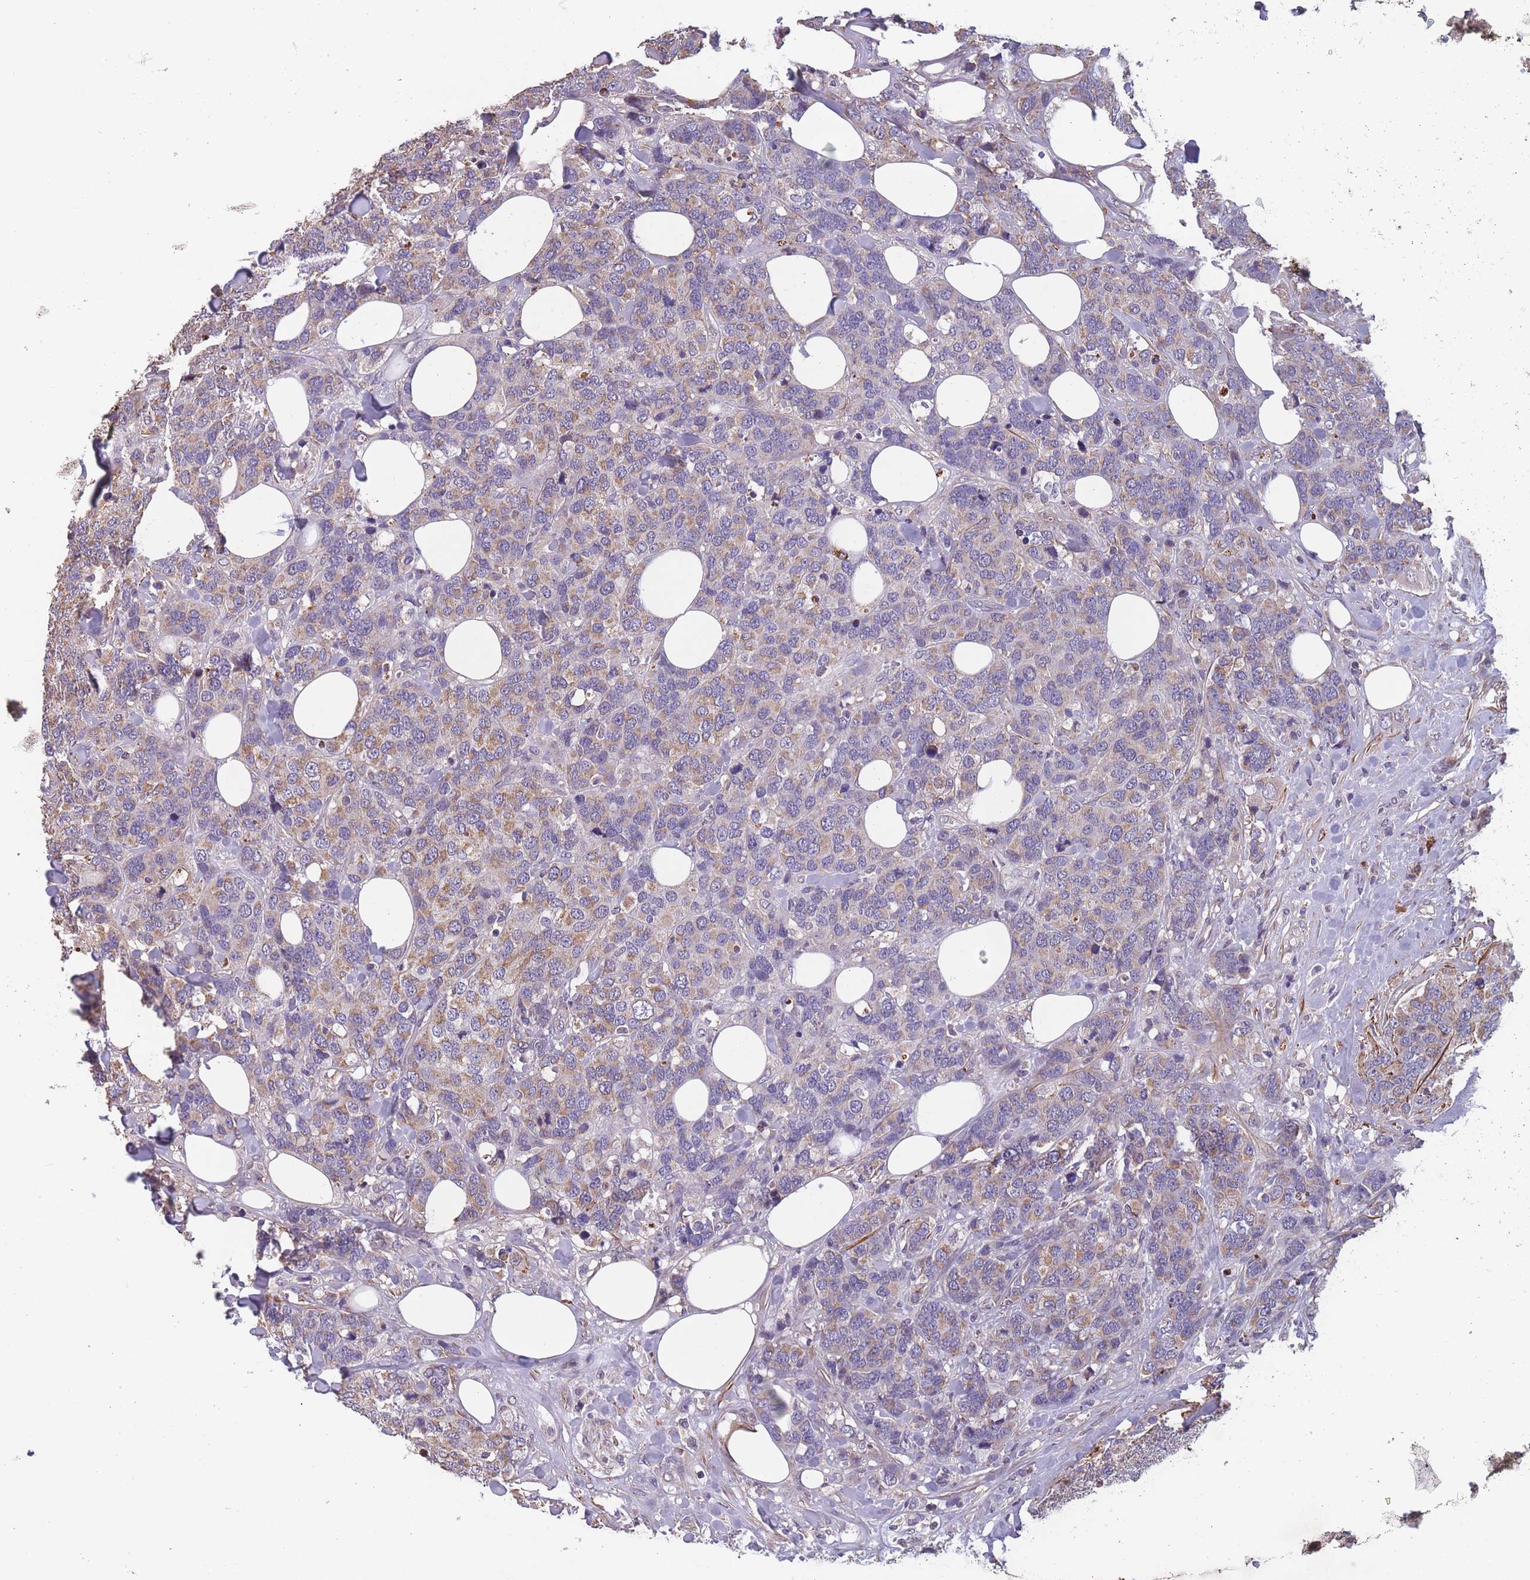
{"staining": {"intensity": "weak", "quantity": "25%-75%", "location": "cytoplasmic/membranous"}, "tissue": "breast cancer", "cell_type": "Tumor cells", "image_type": "cancer", "snomed": [{"axis": "morphology", "description": "Lobular carcinoma"}, {"axis": "topography", "description": "Breast"}], "caption": "DAB (3,3'-diaminobenzidine) immunohistochemical staining of breast lobular carcinoma demonstrates weak cytoplasmic/membranous protein positivity in about 25%-75% of tumor cells. Using DAB (3,3'-diaminobenzidine) (brown) and hematoxylin (blue) stains, captured at high magnification using brightfield microscopy.", "gene": "TOMM40L", "patient": {"sex": "female", "age": 59}}